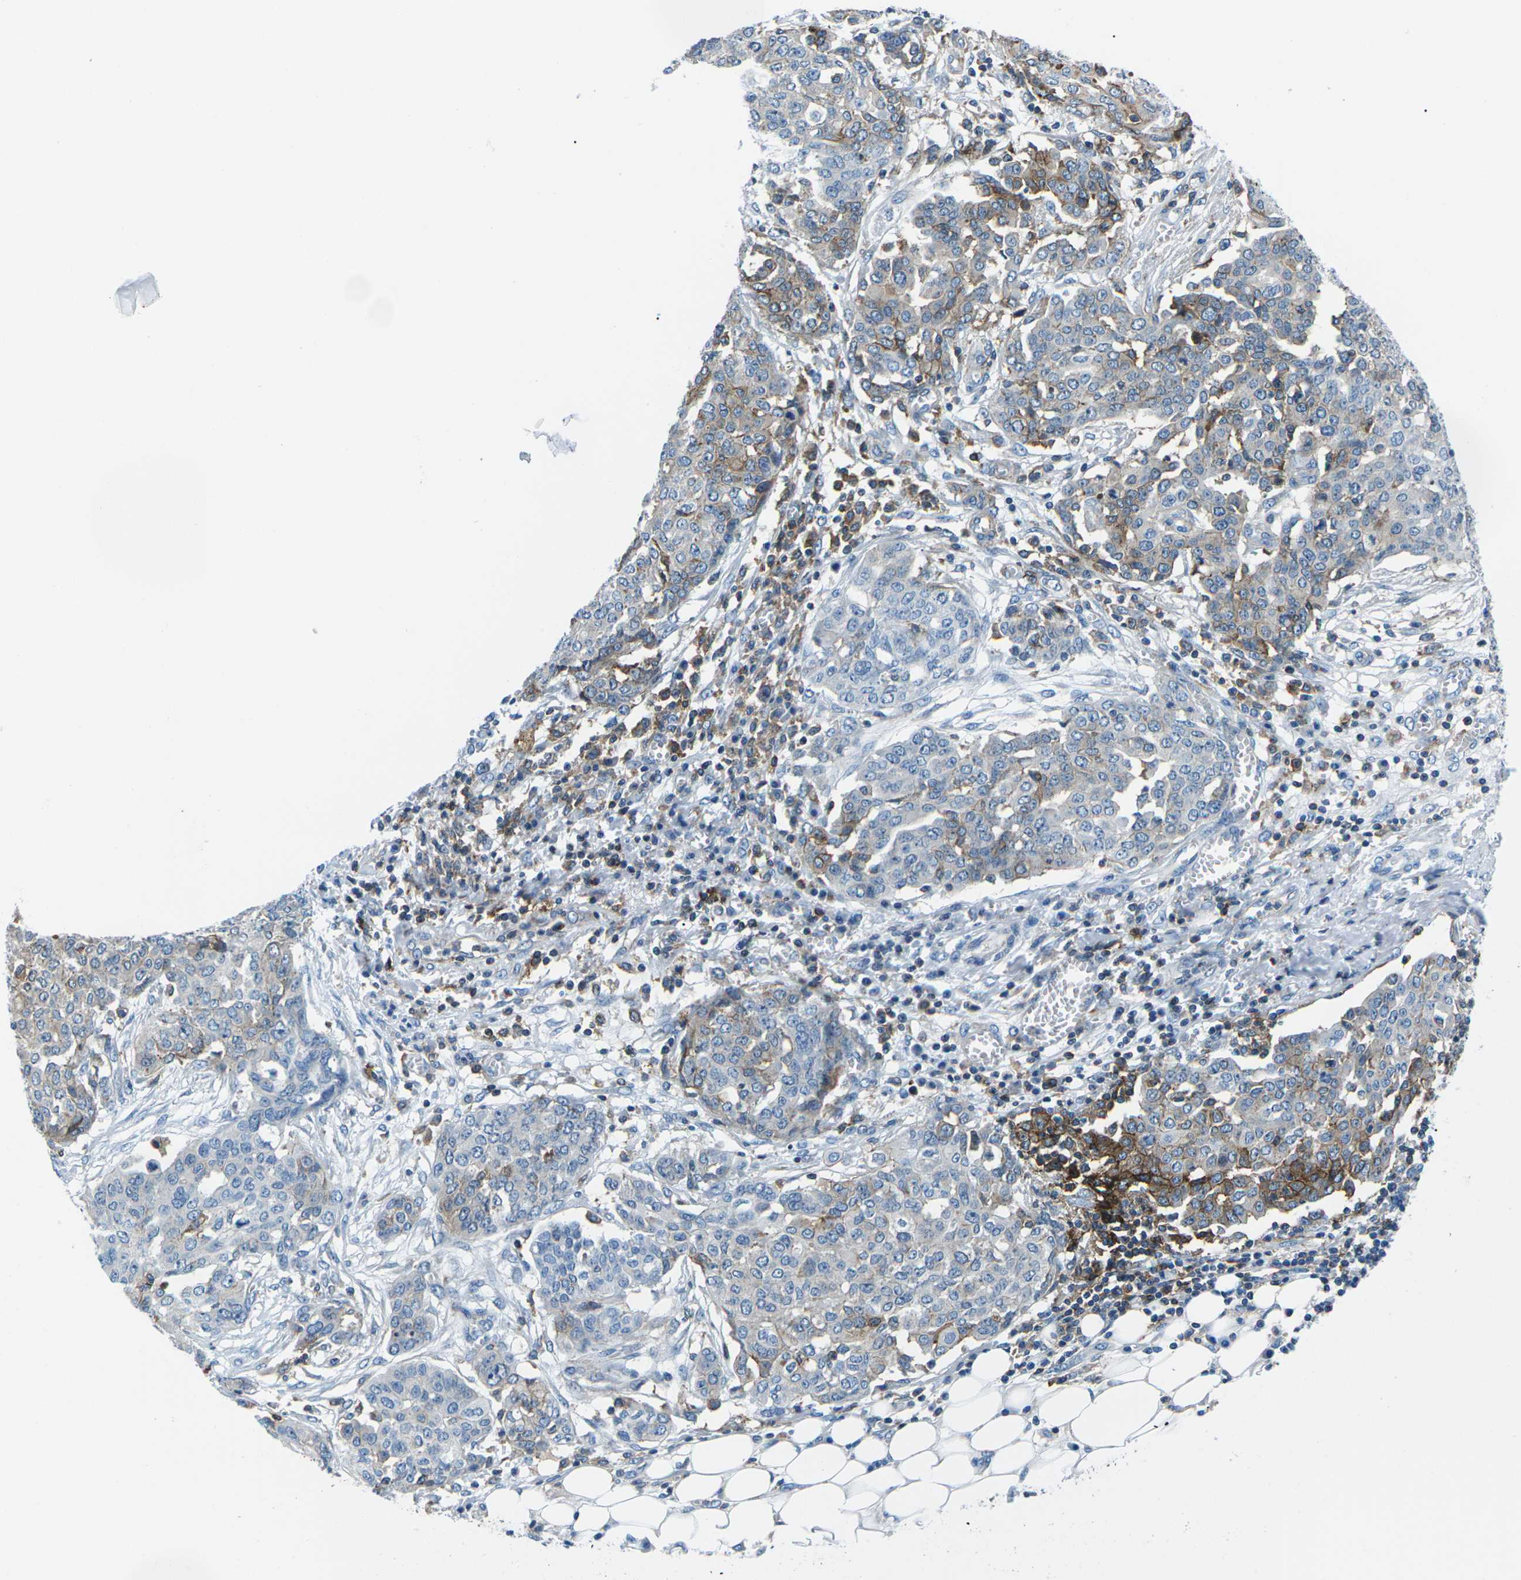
{"staining": {"intensity": "weak", "quantity": "<25%", "location": "cytoplasmic/membranous"}, "tissue": "ovarian cancer", "cell_type": "Tumor cells", "image_type": "cancer", "snomed": [{"axis": "morphology", "description": "Cystadenocarcinoma, serous, NOS"}, {"axis": "topography", "description": "Soft tissue"}, {"axis": "topography", "description": "Ovary"}], "caption": "High power microscopy image of an IHC histopathology image of ovarian cancer, revealing no significant expression in tumor cells. (Stains: DAB immunohistochemistry (IHC) with hematoxylin counter stain, Microscopy: brightfield microscopy at high magnification).", "gene": "SOCS4", "patient": {"sex": "female", "age": 57}}